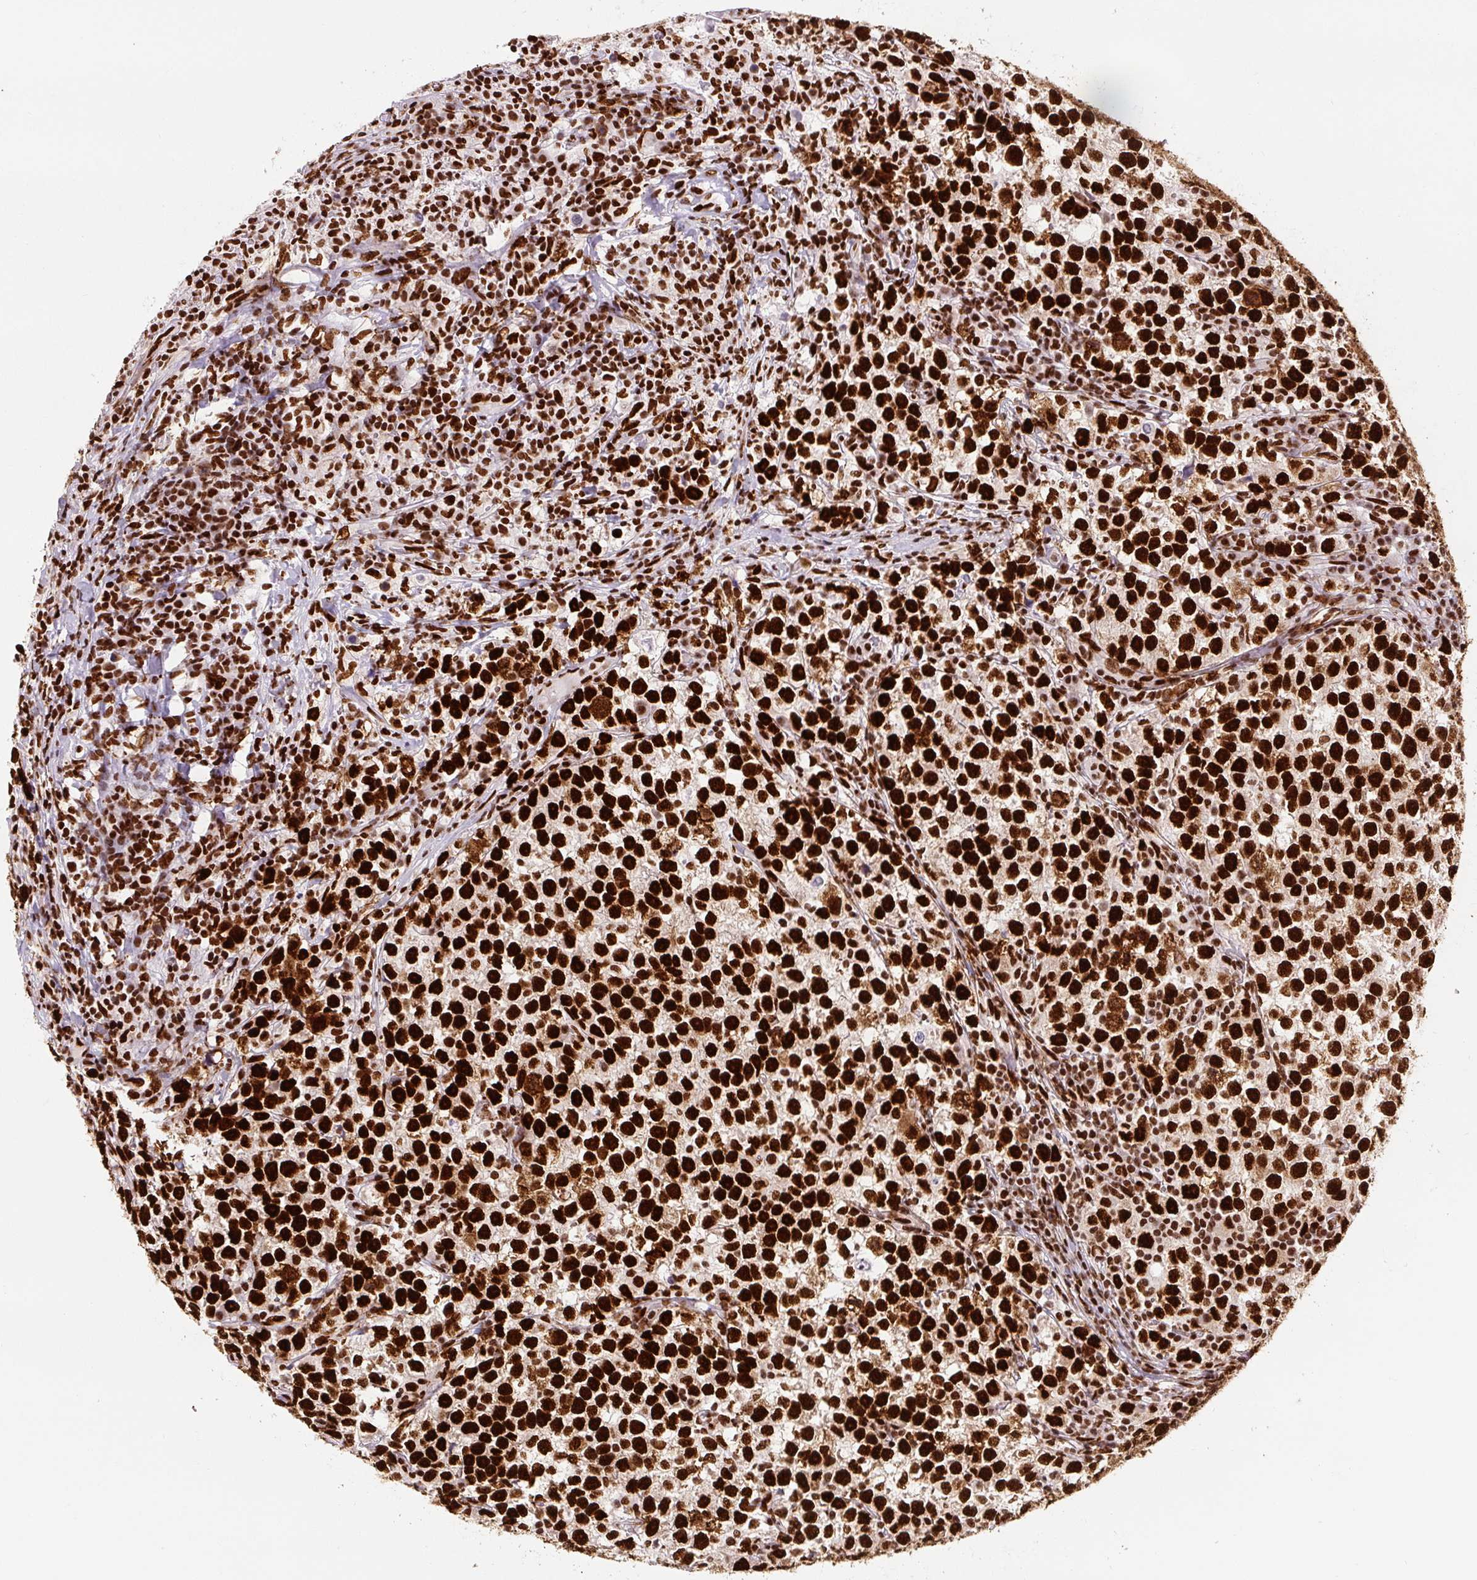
{"staining": {"intensity": "strong", "quantity": ">75%", "location": "nuclear"}, "tissue": "testis cancer", "cell_type": "Tumor cells", "image_type": "cancer", "snomed": [{"axis": "morphology", "description": "Normal tissue, NOS"}, {"axis": "morphology", "description": "Seminoma, NOS"}, {"axis": "topography", "description": "Testis"}], "caption": "Tumor cells exhibit high levels of strong nuclear staining in approximately >75% of cells in seminoma (testis).", "gene": "FUS", "patient": {"sex": "male", "age": 43}}